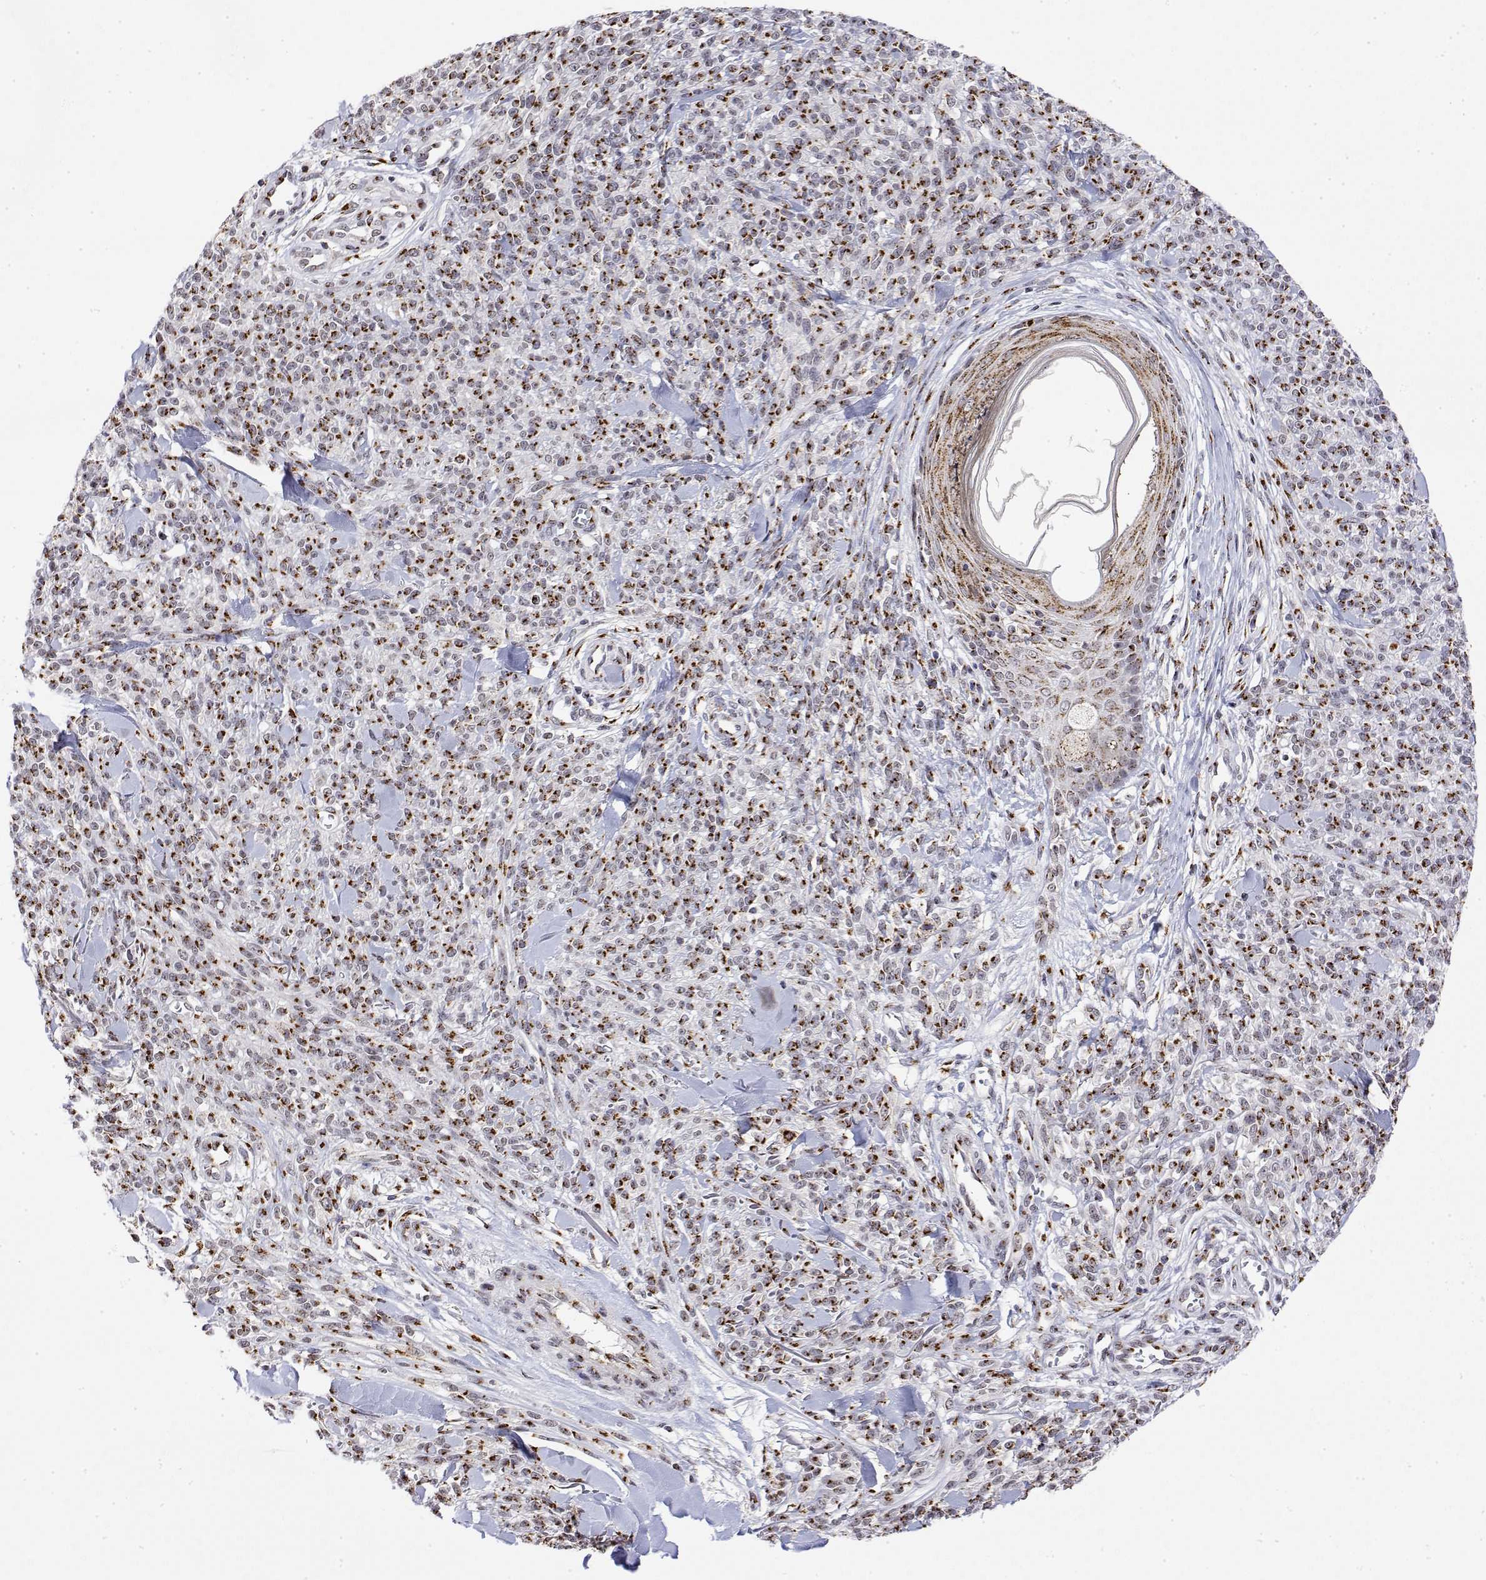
{"staining": {"intensity": "strong", "quantity": "25%-75%", "location": "cytoplasmic/membranous"}, "tissue": "melanoma", "cell_type": "Tumor cells", "image_type": "cancer", "snomed": [{"axis": "morphology", "description": "Malignant melanoma, NOS"}, {"axis": "topography", "description": "Skin"}, {"axis": "topography", "description": "Skin of trunk"}], "caption": "This micrograph reveals malignant melanoma stained with IHC to label a protein in brown. The cytoplasmic/membranous of tumor cells show strong positivity for the protein. Nuclei are counter-stained blue.", "gene": "YIPF3", "patient": {"sex": "male", "age": 74}}